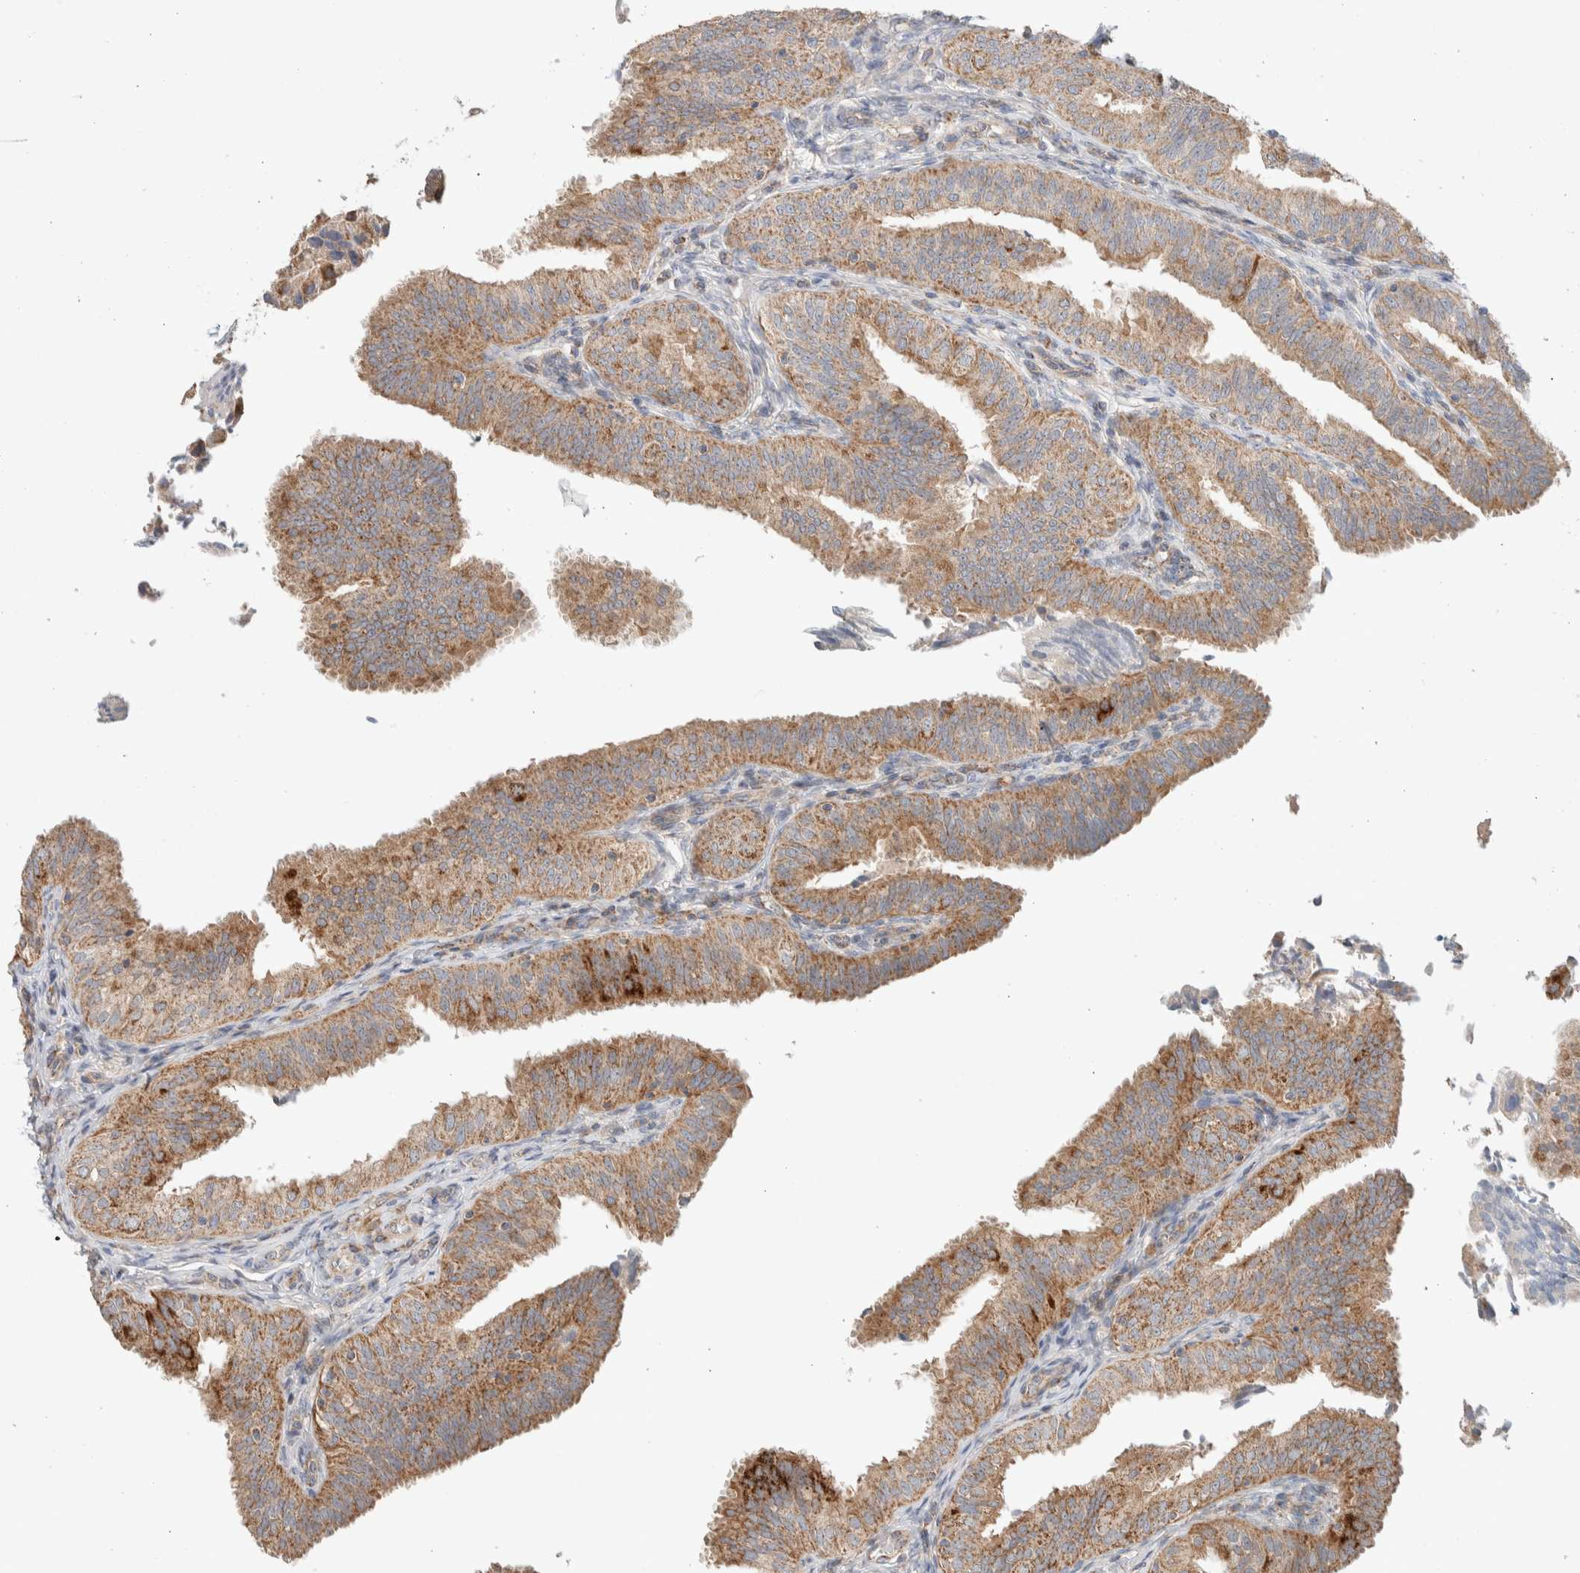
{"staining": {"intensity": "moderate", "quantity": ">75%", "location": "cytoplasmic/membranous"}, "tissue": "fallopian tube", "cell_type": "Glandular cells", "image_type": "normal", "snomed": [{"axis": "morphology", "description": "Normal tissue, NOS"}, {"axis": "topography", "description": "Fallopian tube"}], "caption": "Immunohistochemistry of benign fallopian tube exhibits medium levels of moderate cytoplasmic/membranous positivity in approximately >75% of glandular cells.", "gene": "MRM3", "patient": {"sex": "female", "age": 35}}